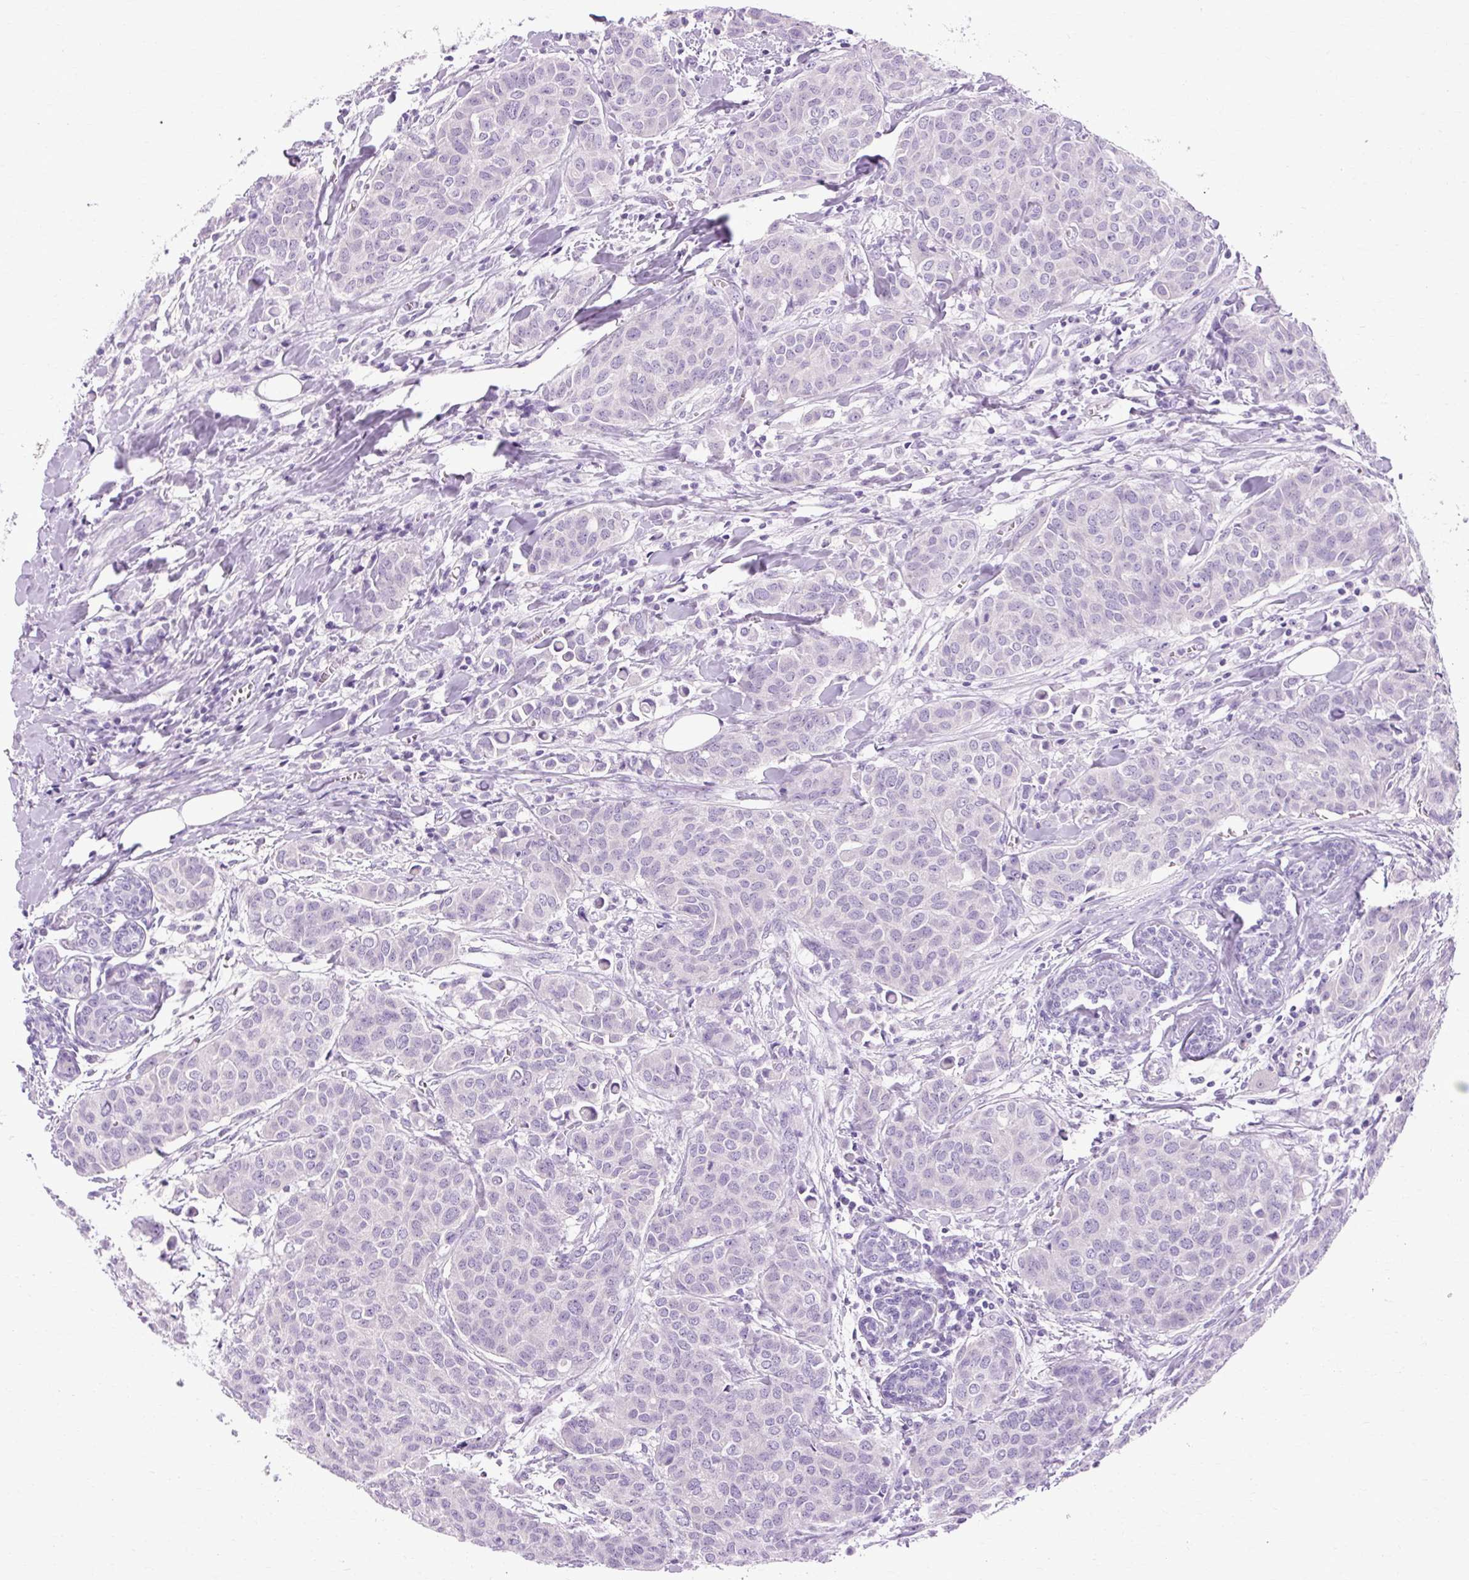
{"staining": {"intensity": "negative", "quantity": "none", "location": "none"}, "tissue": "breast cancer", "cell_type": "Tumor cells", "image_type": "cancer", "snomed": [{"axis": "morphology", "description": "Duct carcinoma"}, {"axis": "topography", "description": "Breast"}], "caption": "Breast cancer (intraductal carcinoma) stained for a protein using immunohistochemistry (IHC) exhibits no expression tumor cells.", "gene": "B3GNT4", "patient": {"sex": "female", "age": 47}}